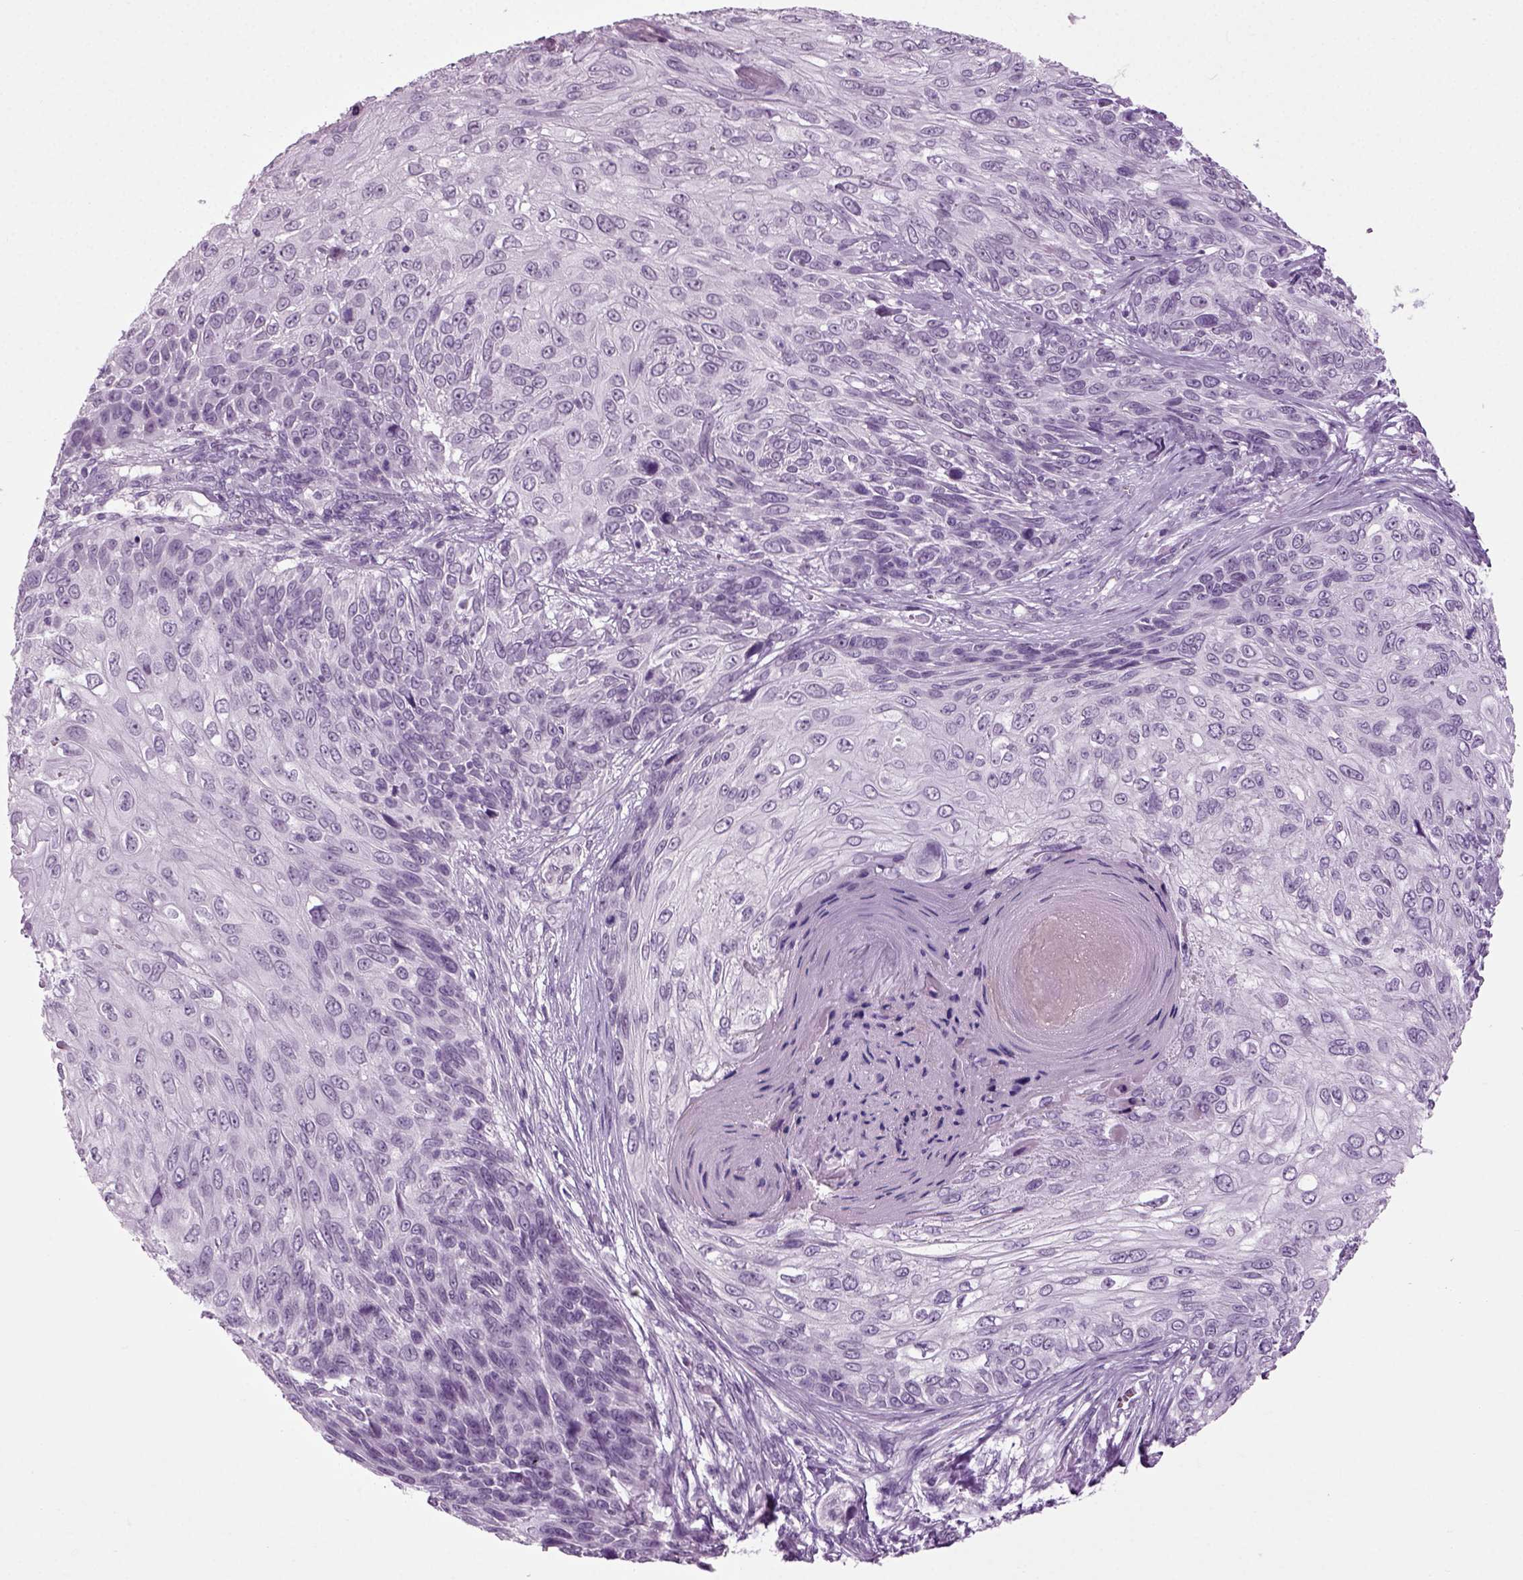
{"staining": {"intensity": "negative", "quantity": "none", "location": "none"}, "tissue": "skin cancer", "cell_type": "Tumor cells", "image_type": "cancer", "snomed": [{"axis": "morphology", "description": "Squamous cell carcinoma, NOS"}, {"axis": "topography", "description": "Skin"}], "caption": "An IHC micrograph of squamous cell carcinoma (skin) is shown. There is no staining in tumor cells of squamous cell carcinoma (skin).", "gene": "ZC2HC1C", "patient": {"sex": "male", "age": 92}}